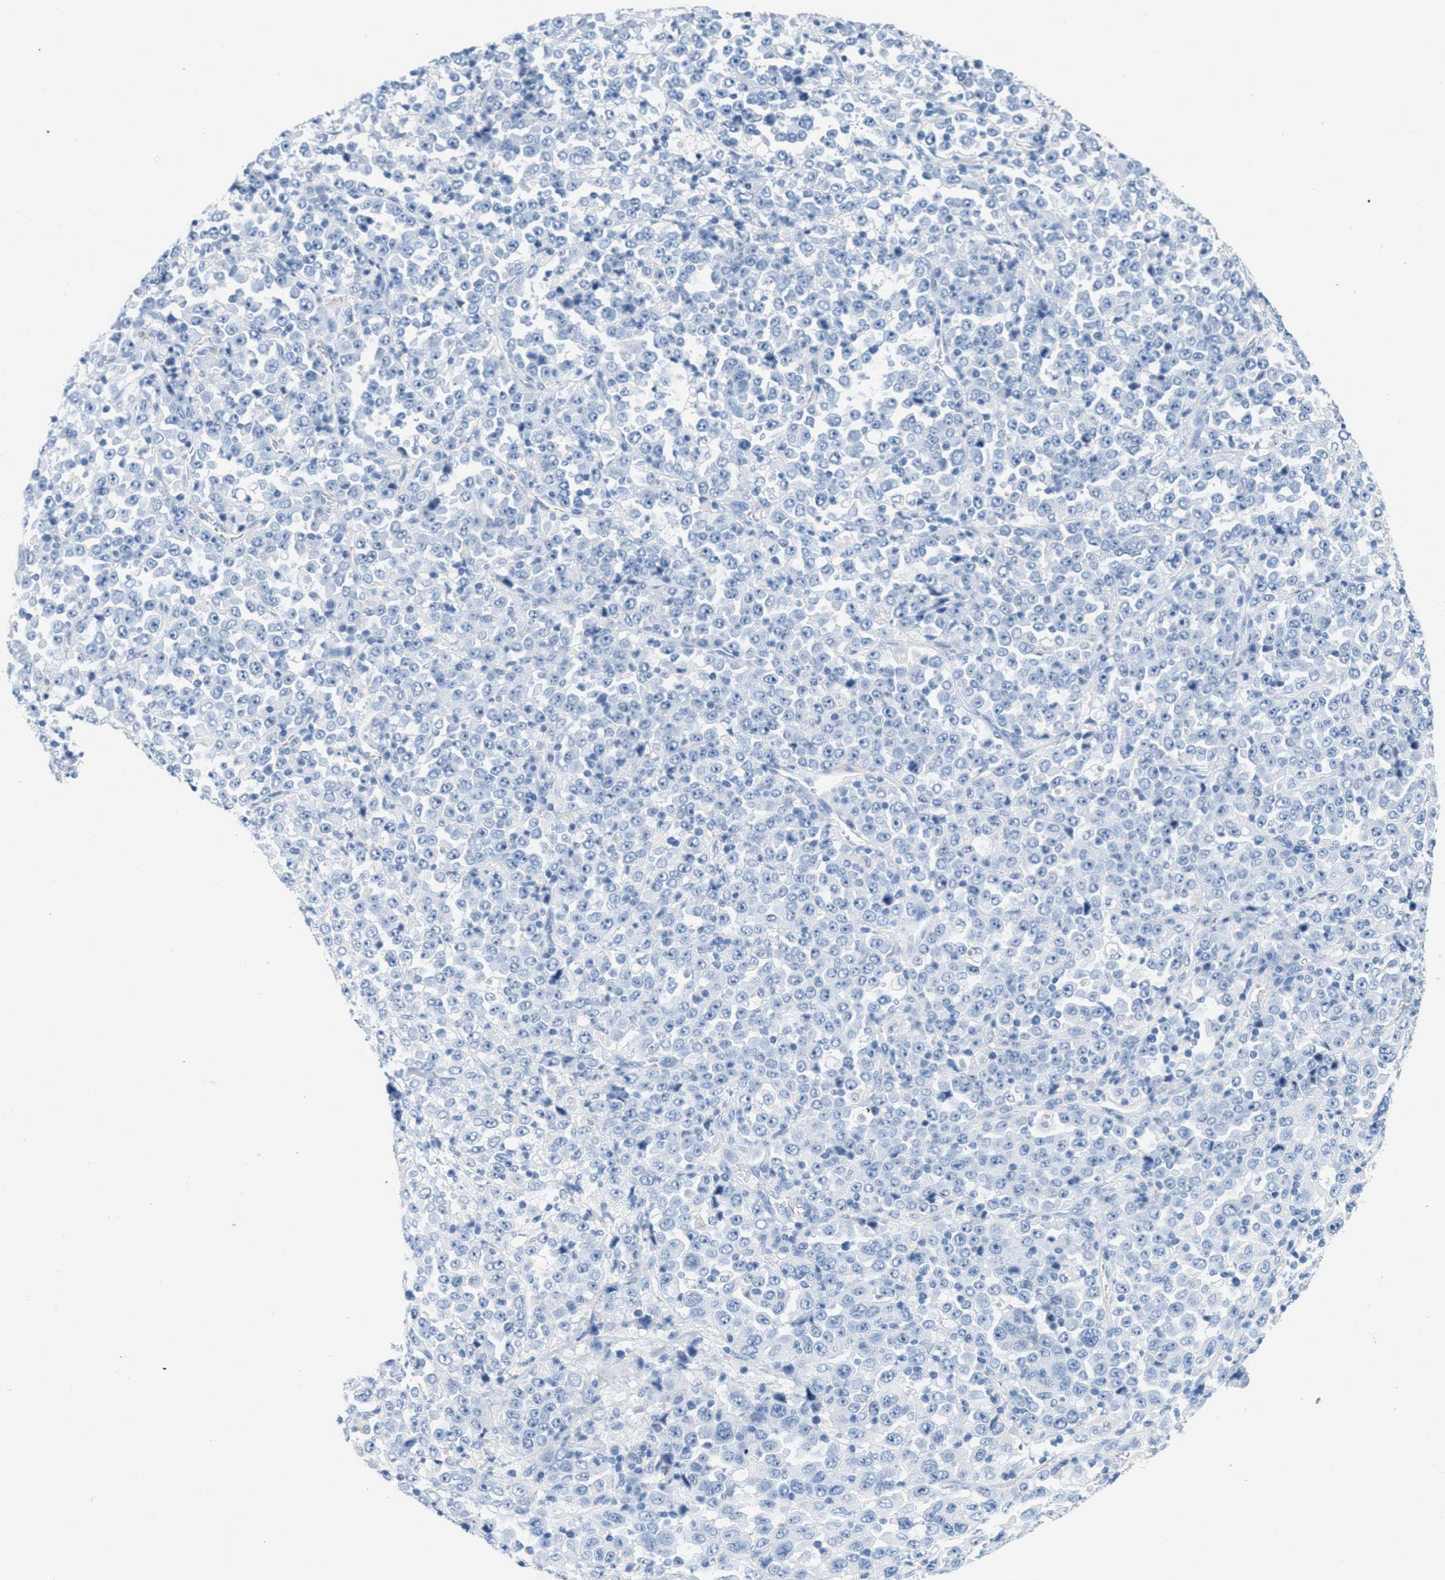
{"staining": {"intensity": "negative", "quantity": "none", "location": "none"}, "tissue": "stomach cancer", "cell_type": "Tumor cells", "image_type": "cancer", "snomed": [{"axis": "morphology", "description": "Normal tissue, NOS"}, {"axis": "morphology", "description": "Adenocarcinoma, NOS"}, {"axis": "topography", "description": "Stomach, upper"}, {"axis": "topography", "description": "Stomach"}], "caption": "DAB (3,3'-diaminobenzidine) immunohistochemical staining of adenocarcinoma (stomach) shows no significant staining in tumor cells.", "gene": "GPM6A", "patient": {"sex": "male", "age": 59}}